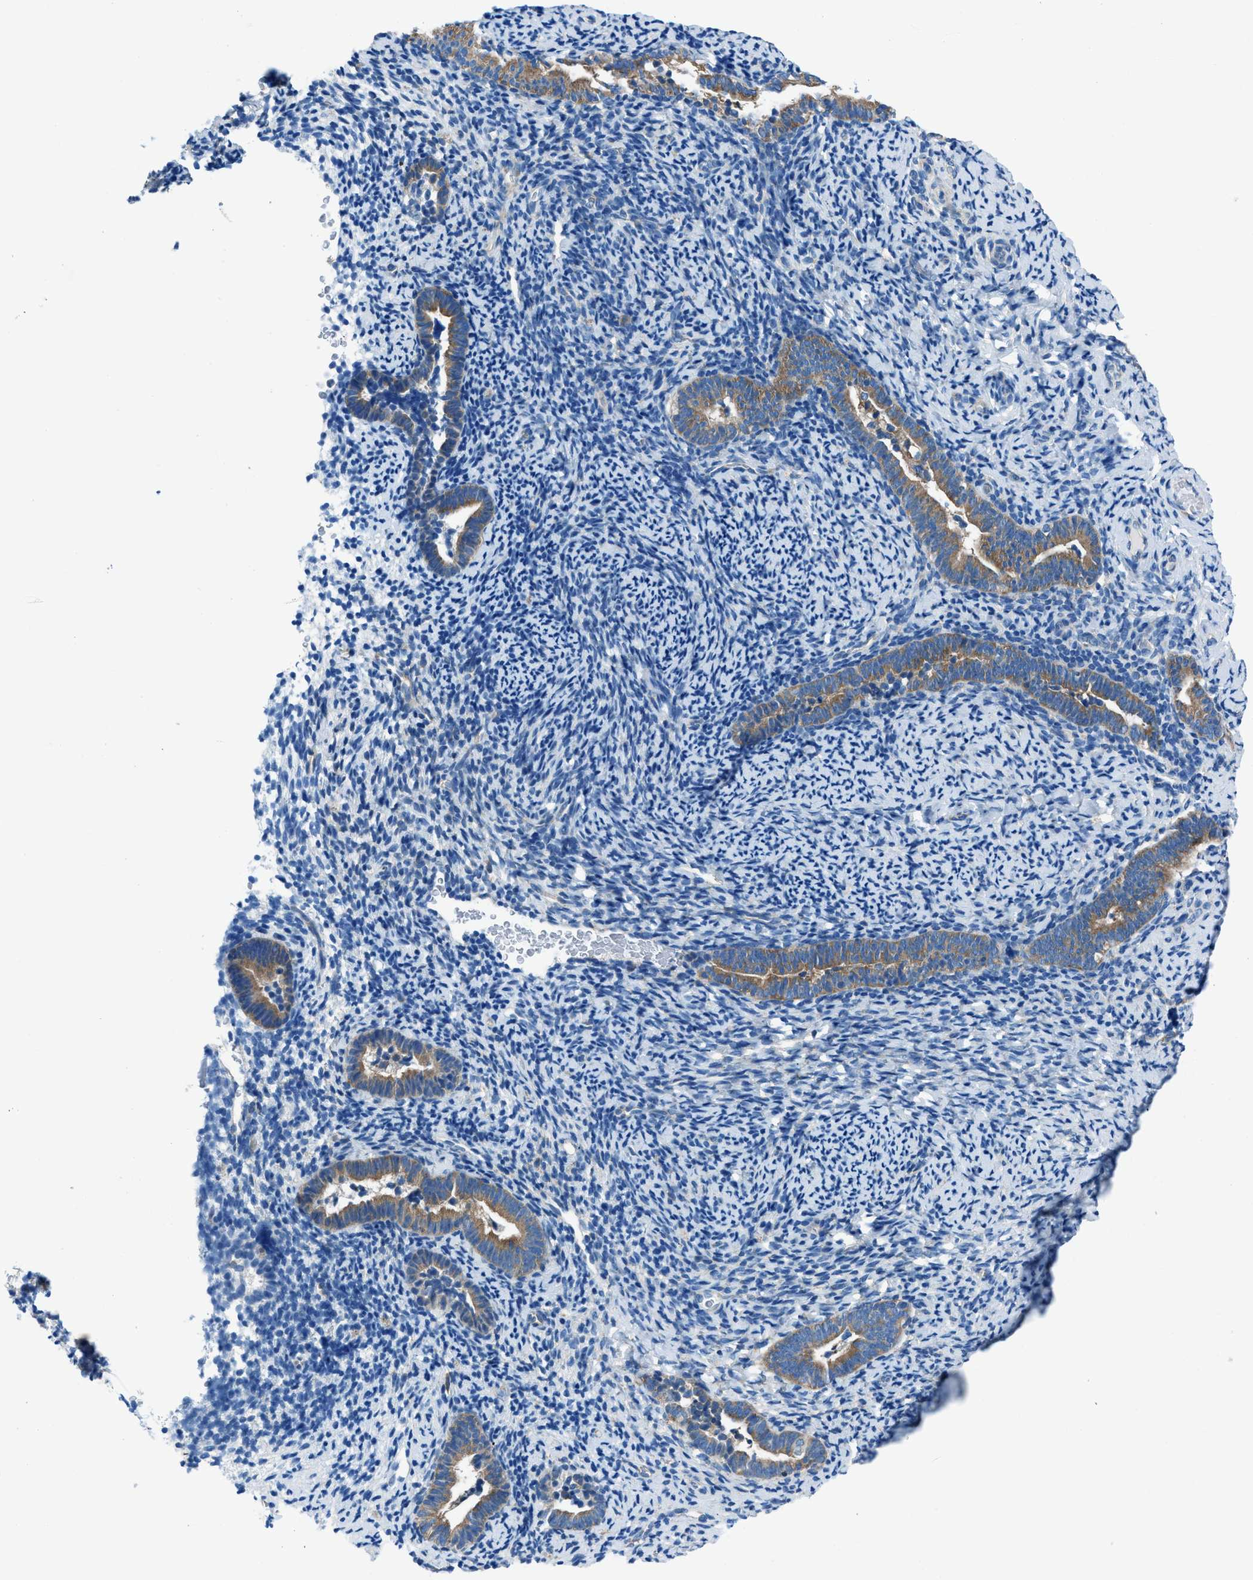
{"staining": {"intensity": "weak", "quantity": "<25%", "location": "cytoplasmic/membranous"}, "tissue": "endometrium", "cell_type": "Cells in endometrial stroma", "image_type": "normal", "snomed": [{"axis": "morphology", "description": "Normal tissue, NOS"}, {"axis": "topography", "description": "Endometrium"}], "caption": "There is no significant positivity in cells in endometrial stroma of endometrium.", "gene": "SARS1", "patient": {"sex": "female", "age": 51}}